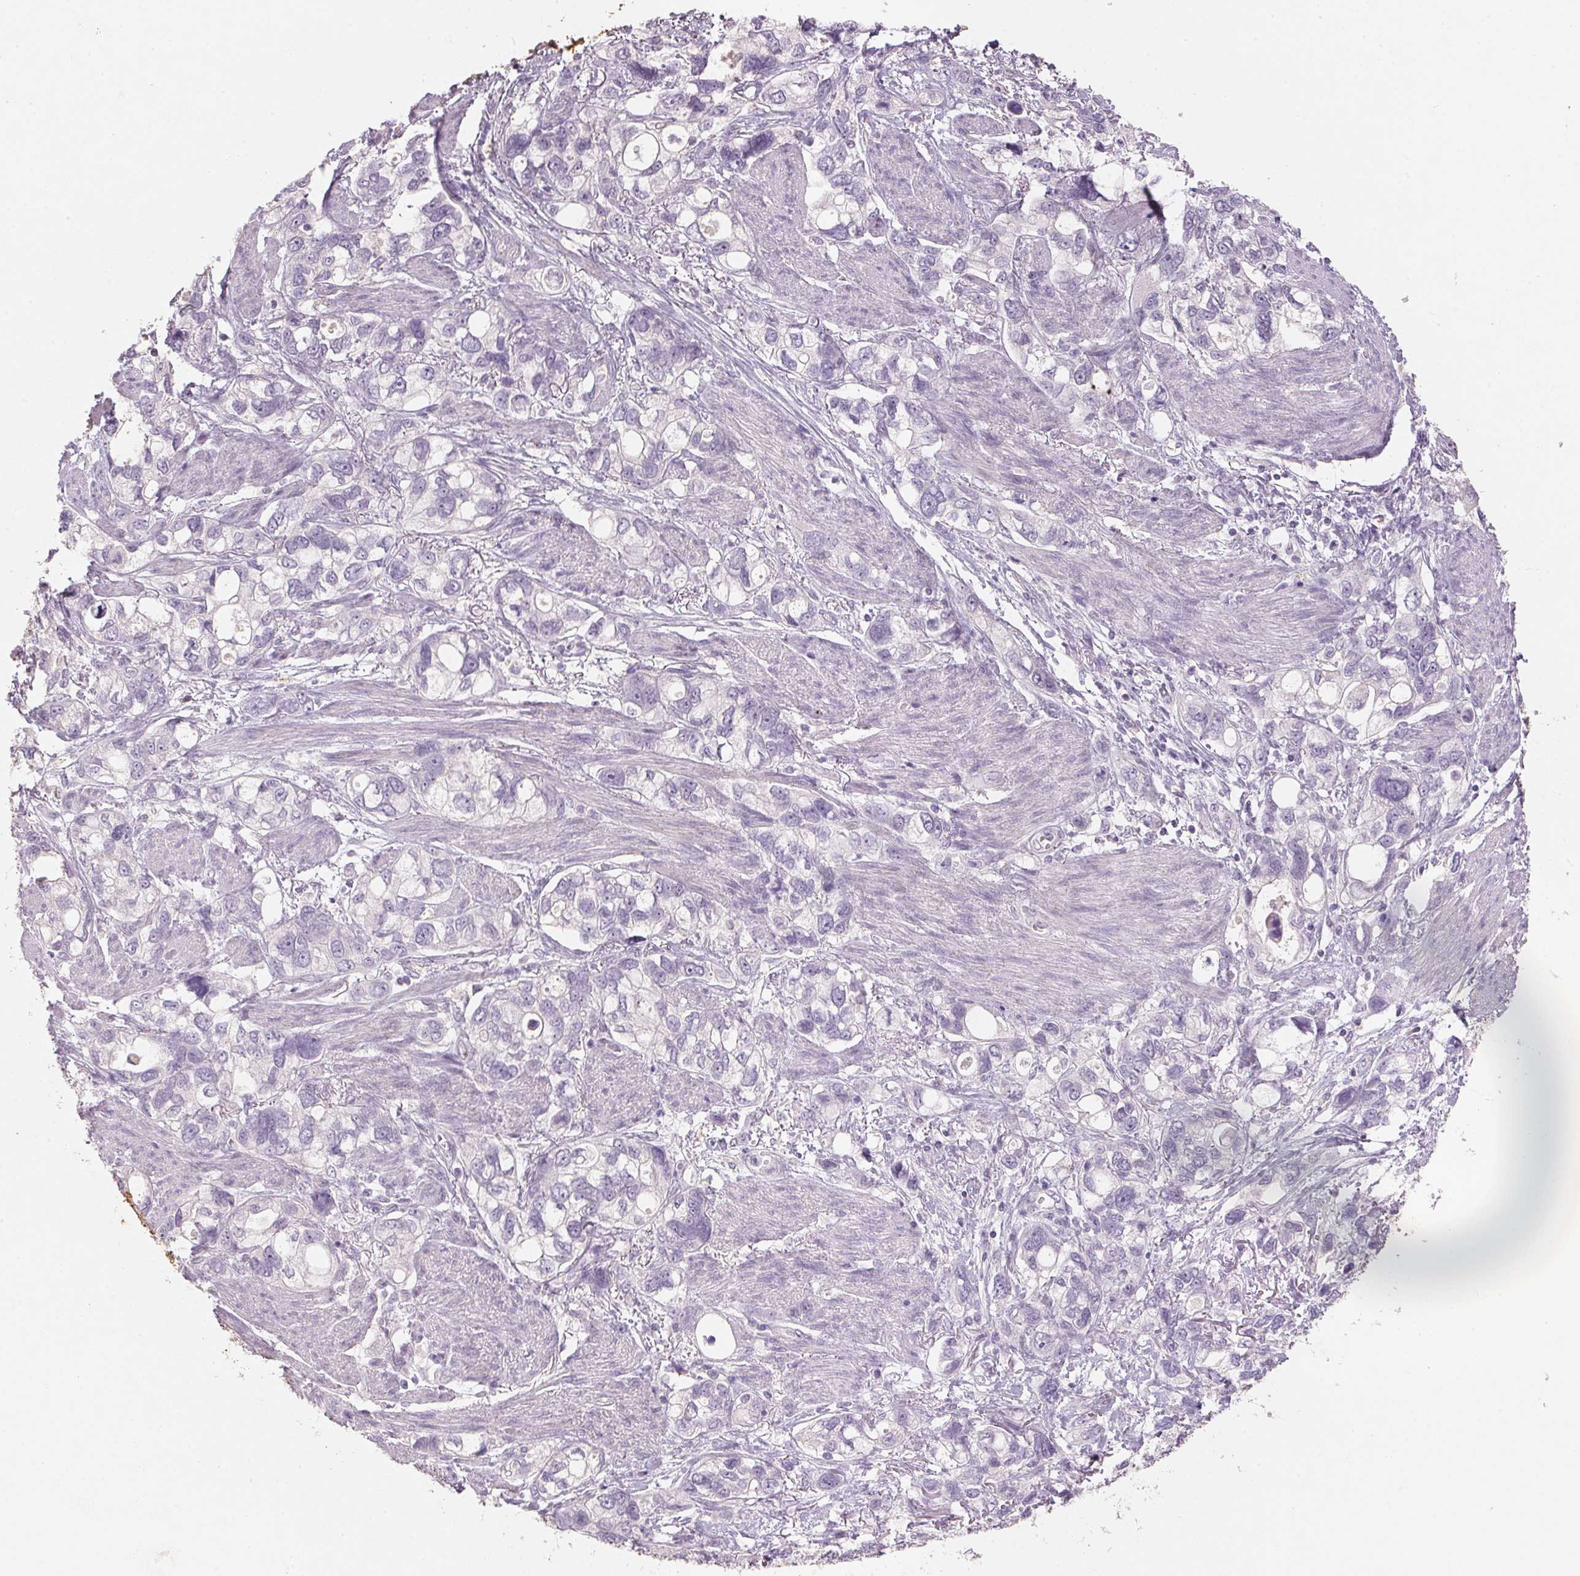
{"staining": {"intensity": "negative", "quantity": "none", "location": "none"}, "tissue": "stomach cancer", "cell_type": "Tumor cells", "image_type": "cancer", "snomed": [{"axis": "morphology", "description": "Adenocarcinoma, NOS"}, {"axis": "topography", "description": "Stomach, upper"}], "caption": "The immunohistochemistry photomicrograph has no significant expression in tumor cells of adenocarcinoma (stomach) tissue.", "gene": "CXCL5", "patient": {"sex": "female", "age": 81}}